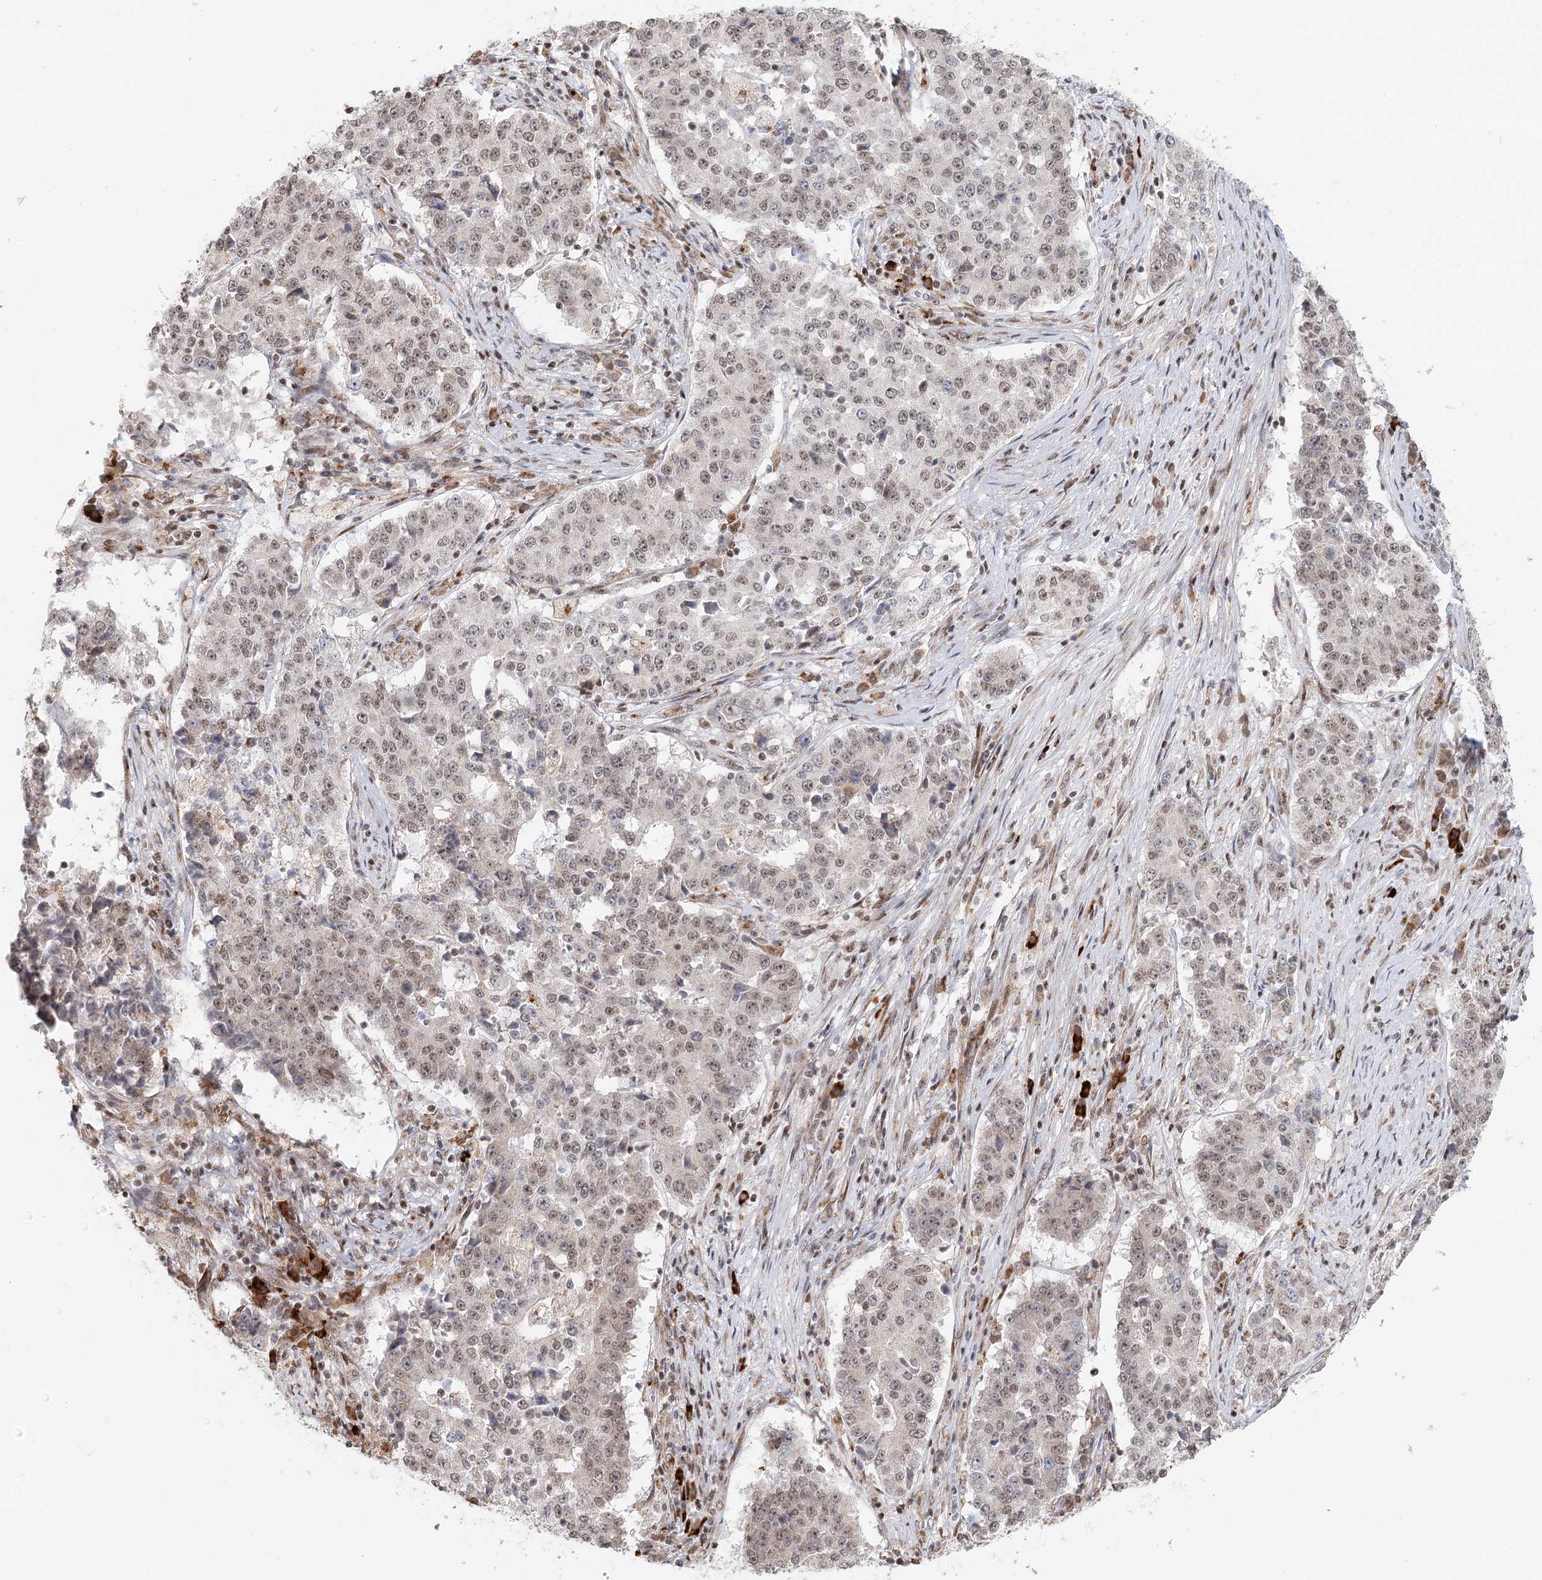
{"staining": {"intensity": "weak", "quantity": ">75%", "location": "nuclear"}, "tissue": "stomach cancer", "cell_type": "Tumor cells", "image_type": "cancer", "snomed": [{"axis": "morphology", "description": "Adenocarcinoma, NOS"}, {"axis": "topography", "description": "Stomach"}], "caption": "The immunohistochemical stain highlights weak nuclear expression in tumor cells of stomach adenocarcinoma tissue.", "gene": "BNIP5", "patient": {"sex": "male", "age": 59}}